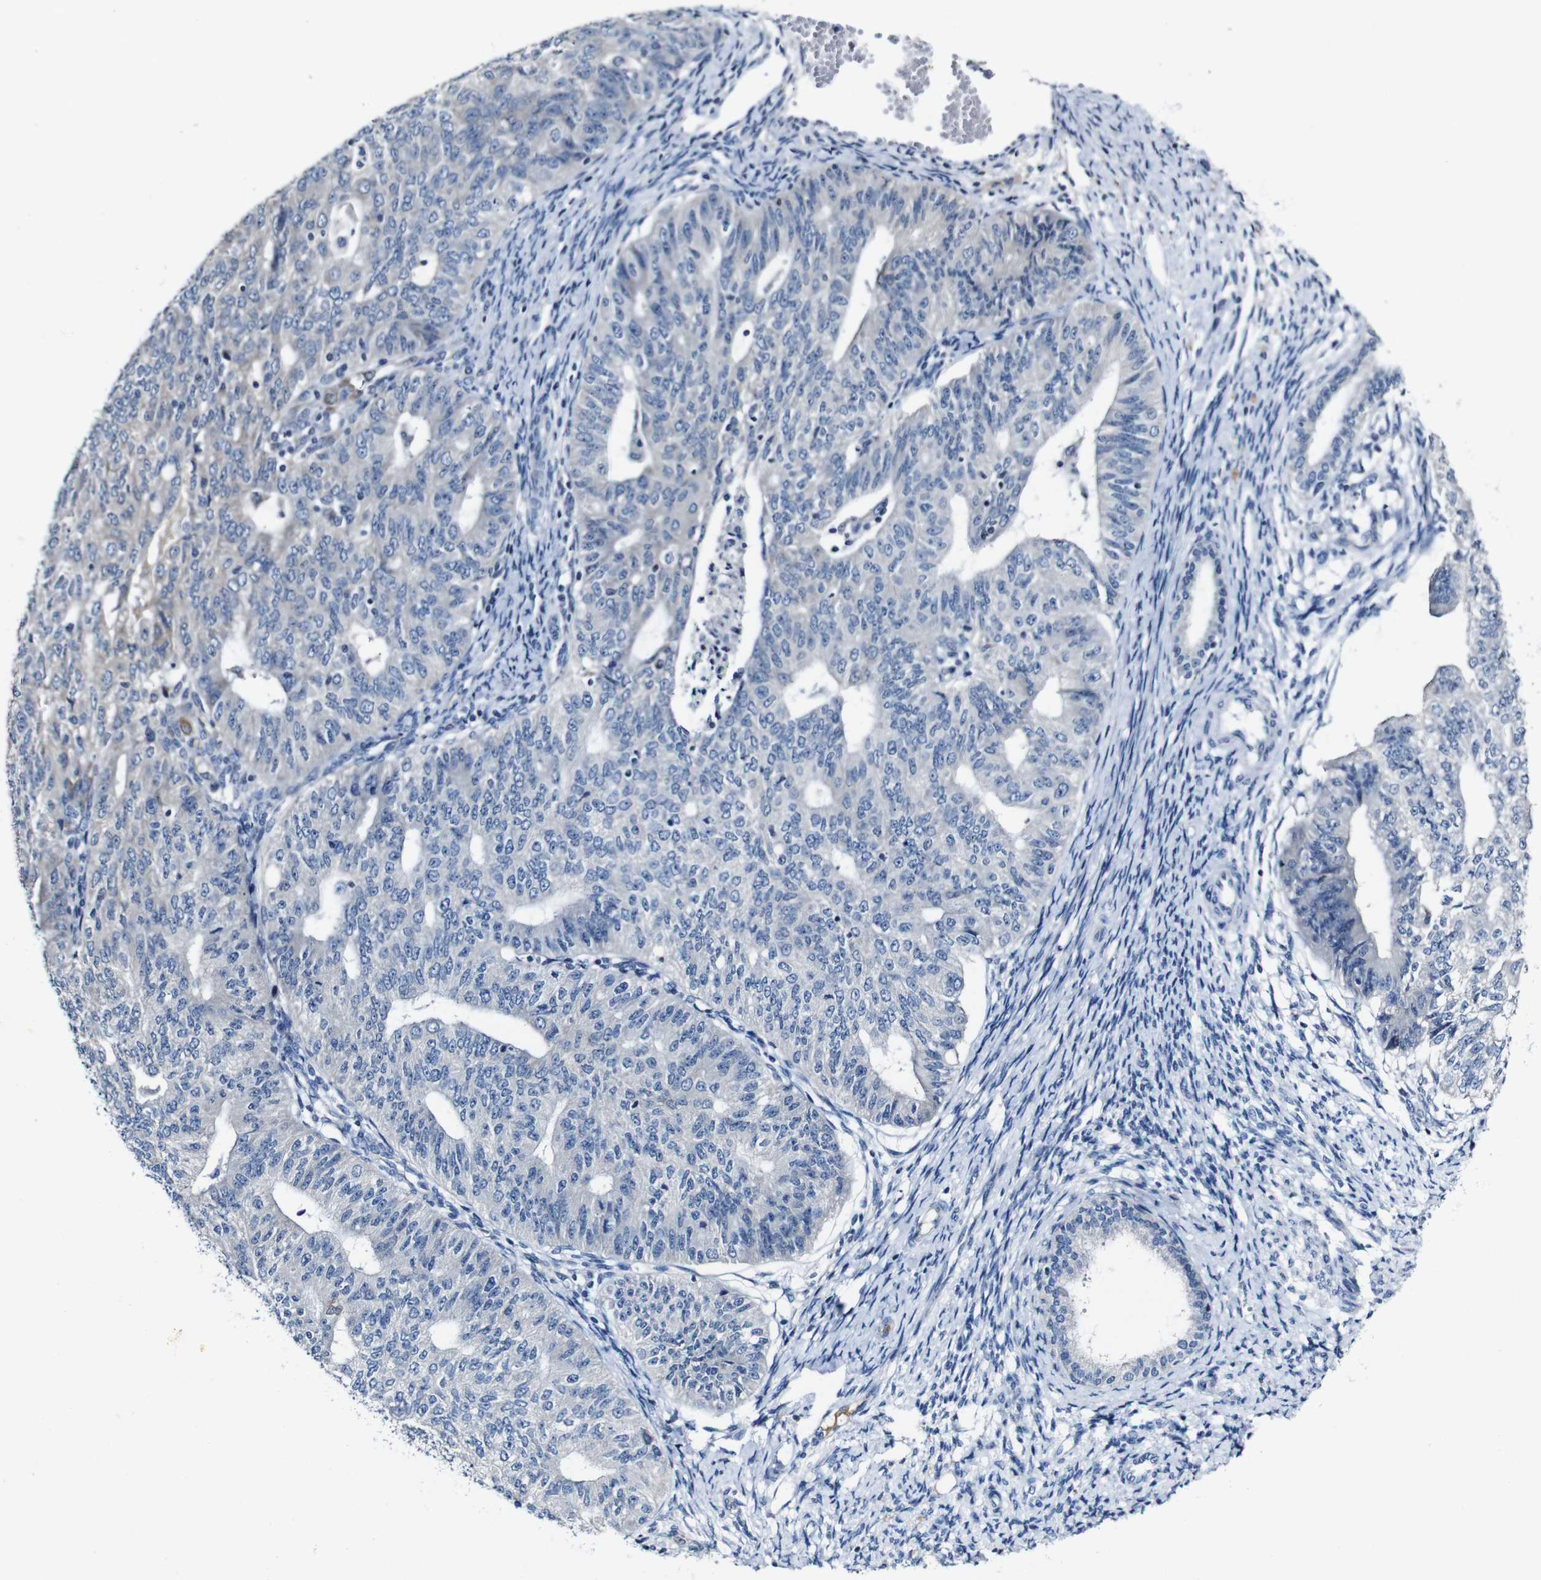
{"staining": {"intensity": "negative", "quantity": "none", "location": "none"}, "tissue": "endometrial cancer", "cell_type": "Tumor cells", "image_type": "cancer", "snomed": [{"axis": "morphology", "description": "Adenocarcinoma, NOS"}, {"axis": "topography", "description": "Endometrium"}], "caption": "An immunohistochemistry image of endometrial cancer (adenocarcinoma) is shown. There is no staining in tumor cells of endometrial cancer (adenocarcinoma).", "gene": "GRAMD1A", "patient": {"sex": "female", "age": 32}}